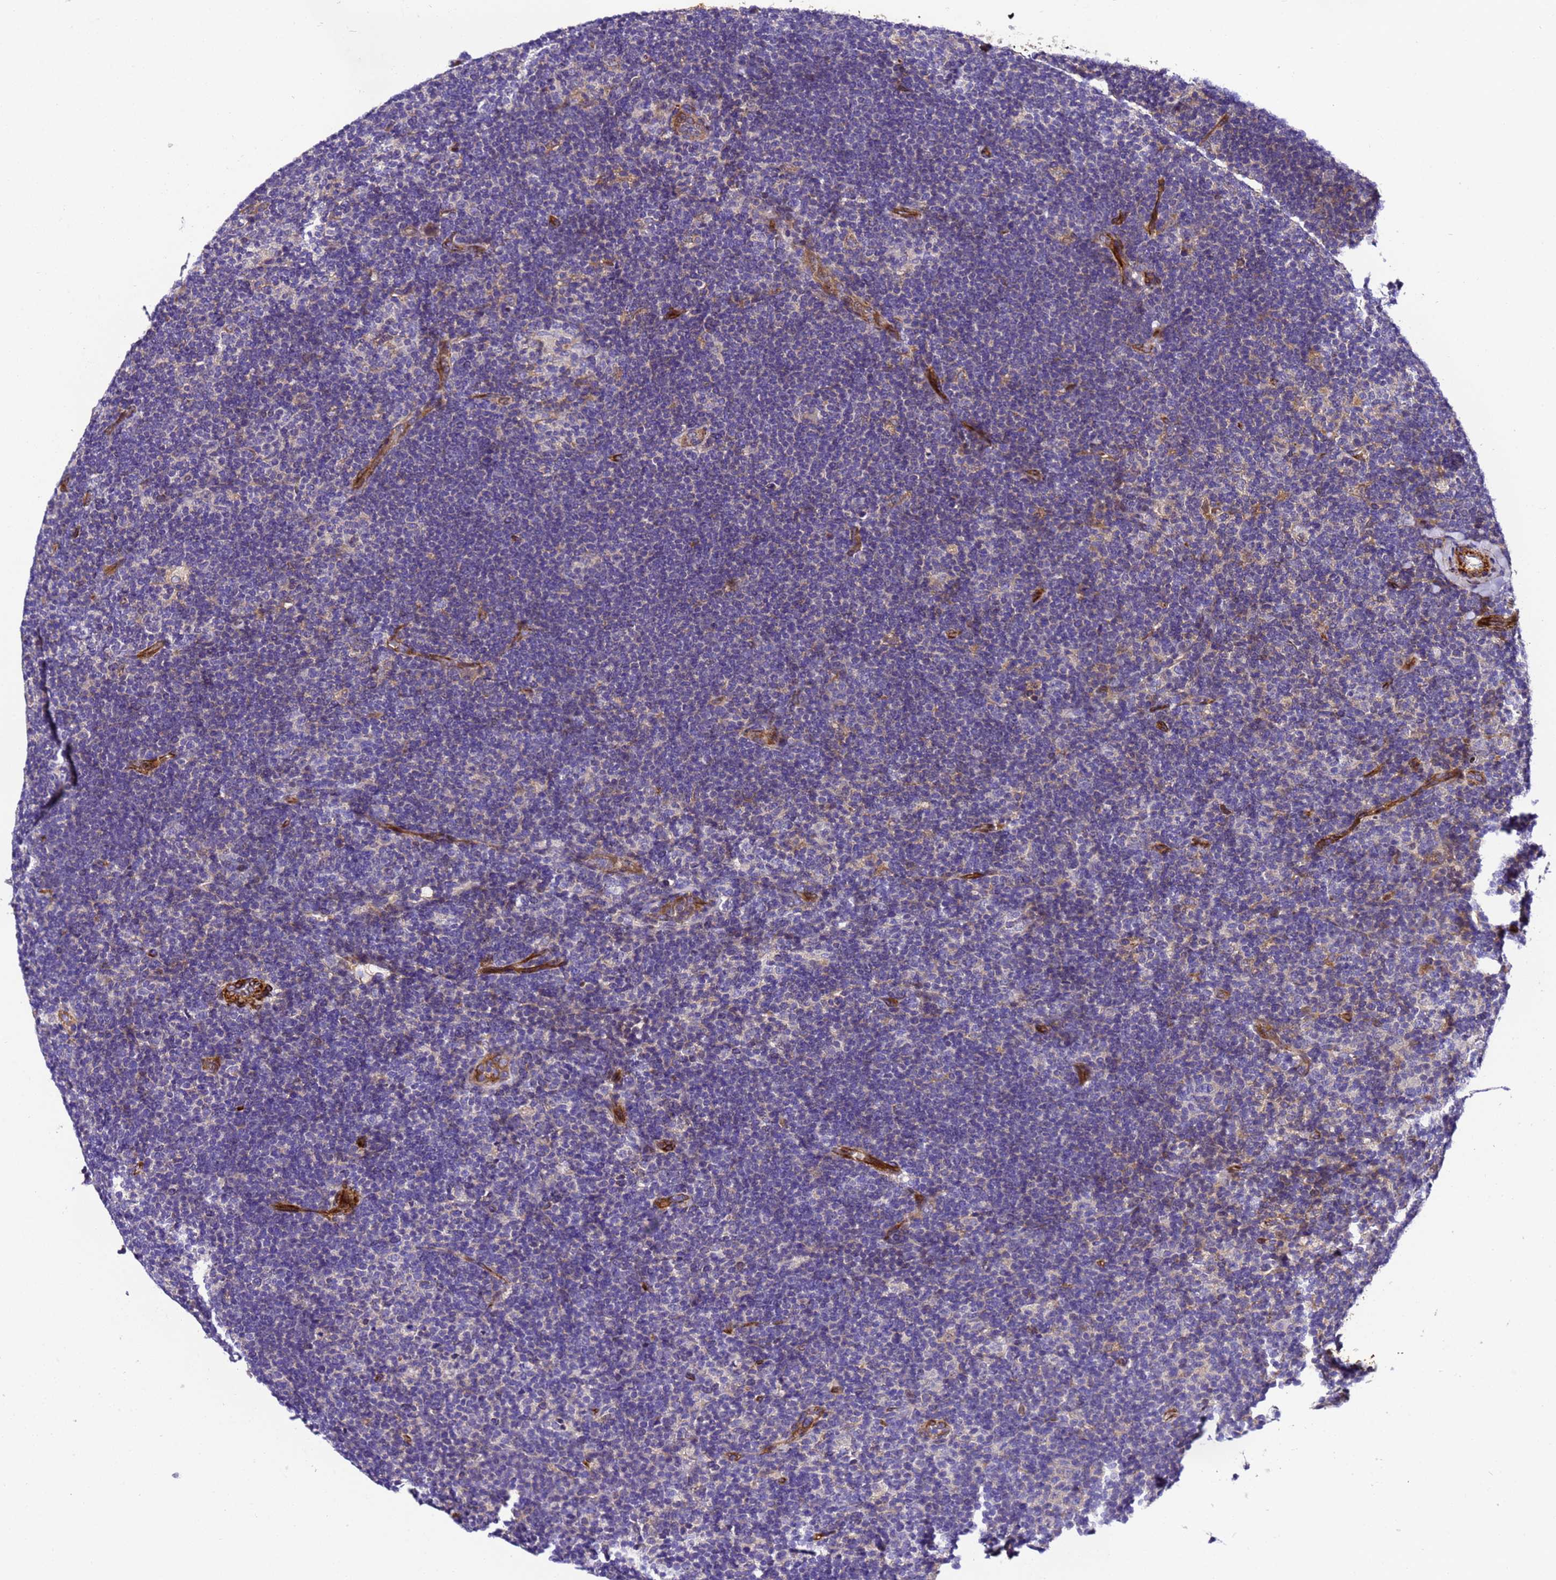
{"staining": {"intensity": "negative", "quantity": "none", "location": "none"}, "tissue": "lymphoma", "cell_type": "Tumor cells", "image_type": "cancer", "snomed": [{"axis": "morphology", "description": "Hodgkin's disease, NOS"}, {"axis": "topography", "description": "Lymph node"}], "caption": "Histopathology image shows no protein staining in tumor cells of Hodgkin's disease tissue. (DAB IHC with hematoxylin counter stain).", "gene": "ZNF417", "patient": {"sex": "female", "age": 57}}